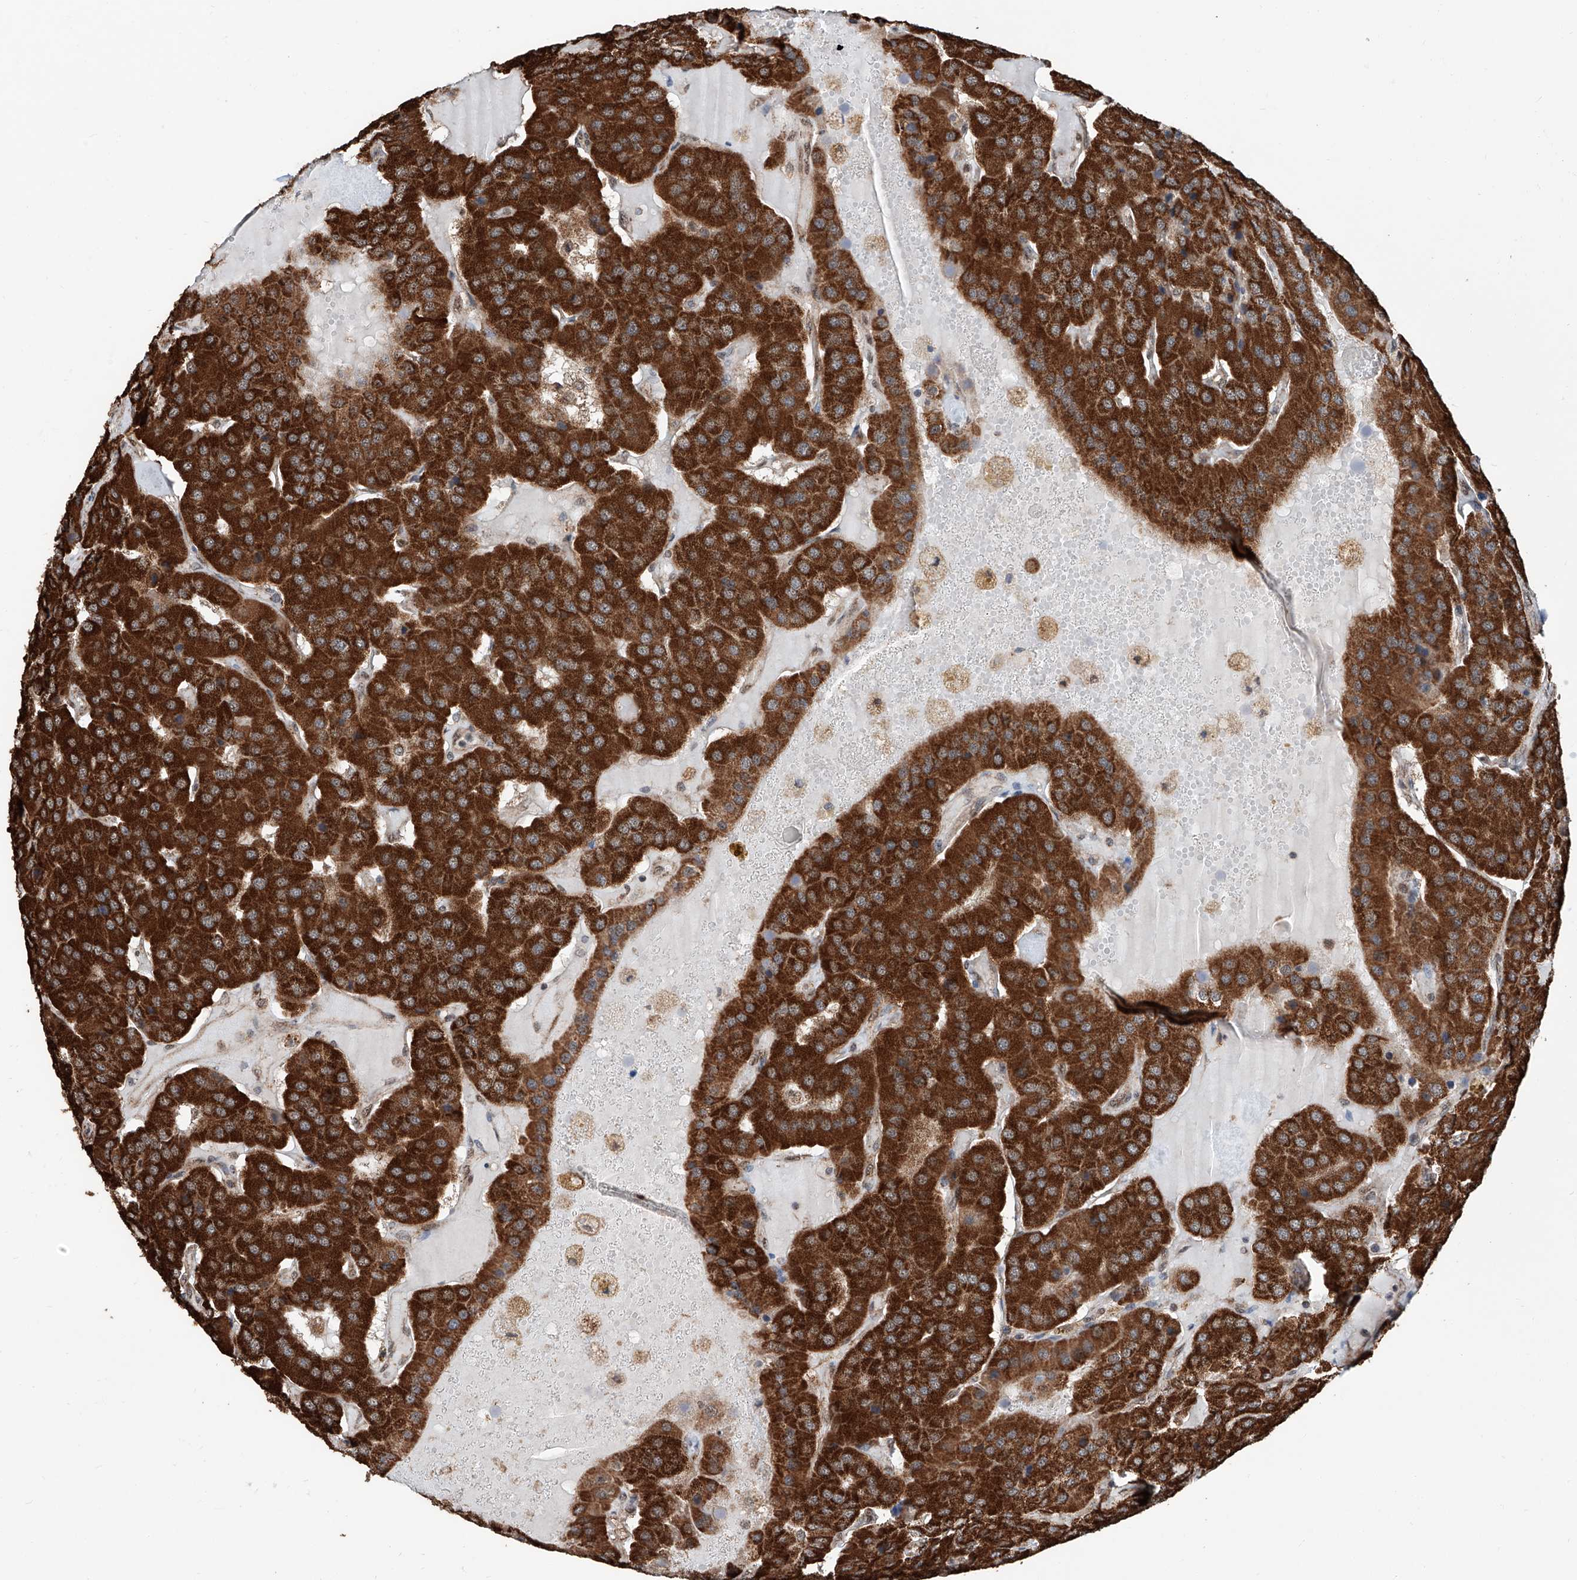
{"staining": {"intensity": "strong", "quantity": ">75%", "location": "cytoplasmic/membranous"}, "tissue": "parathyroid gland", "cell_type": "Glandular cells", "image_type": "normal", "snomed": [{"axis": "morphology", "description": "Normal tissue, NOS"}, {"axis": "morphology", "description": "Adenoma, NOS"}, {"axis": "topography", "description": "Parathyroid gland"}], "caption": "Parathyroid gland stained with IHC shows strong cytoplasmic/membranous staining in about >75% of glandular cells.", "gene": "ZNF445", "patient": {"sex": "female", "age": 86}}